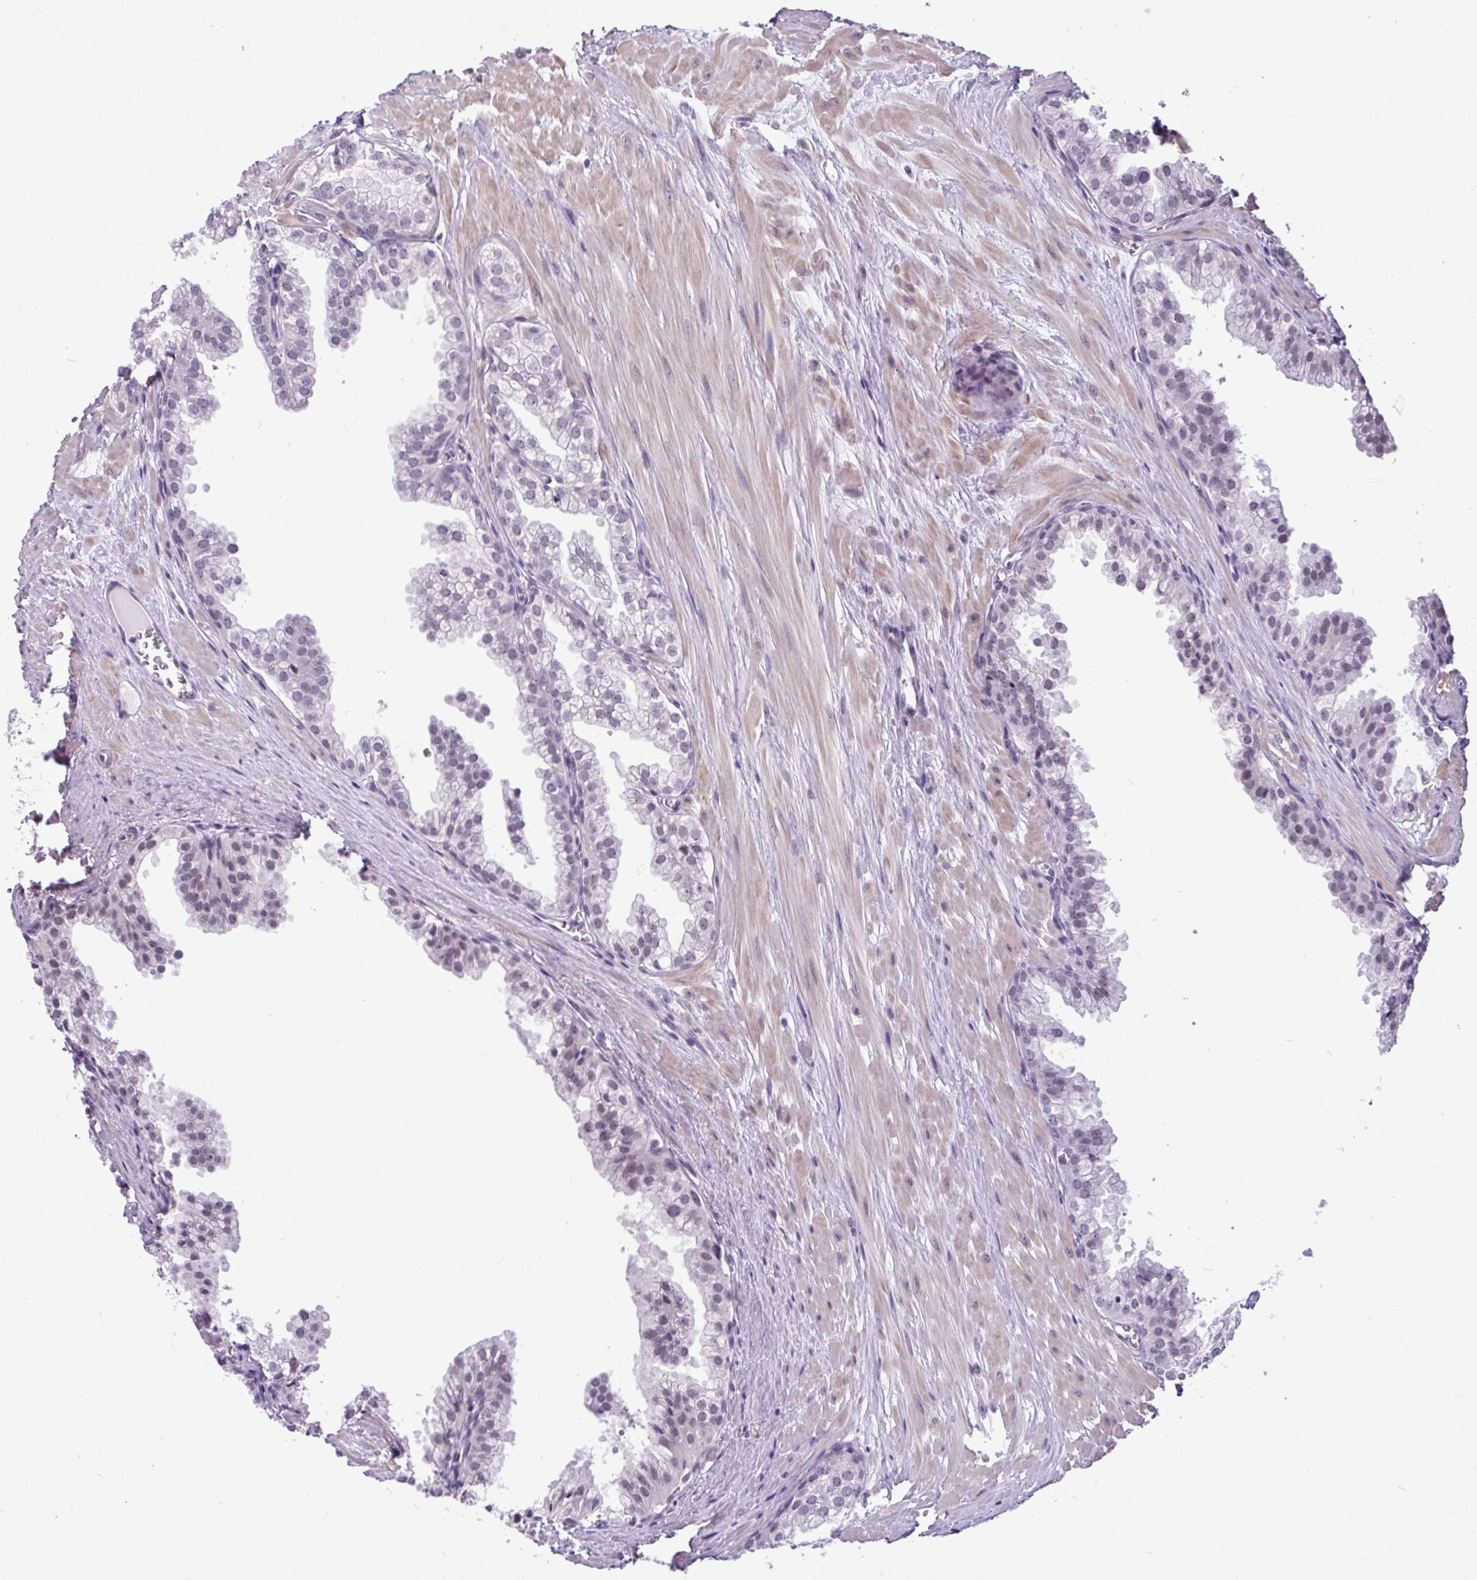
{"staining": {"intensity": "weak", "quantity": "25%-75%", "location": "nuclear"}, "tissue": "prostate", "cell_type": "Glandular cells", "image_type": "normal", "snomed": [{"axis": "morphology", "description": "Normal tissue, NOS"}, {"axis": "topography", "description": "Prostate"}, {"axis": "topography", "description": "Peripheral nerve tissue"}], "caption": "A low amount of weak nuclear expression is appreciated in approximately 25%-75% of glandular cells in benign prostate. The staining is performed using DAB brown chromogen to label protein expression. The nuclei are counter-stained blue using hematoxylin.", "gene": "UTP18", "patient": {"sex": "male", "age": 55}}